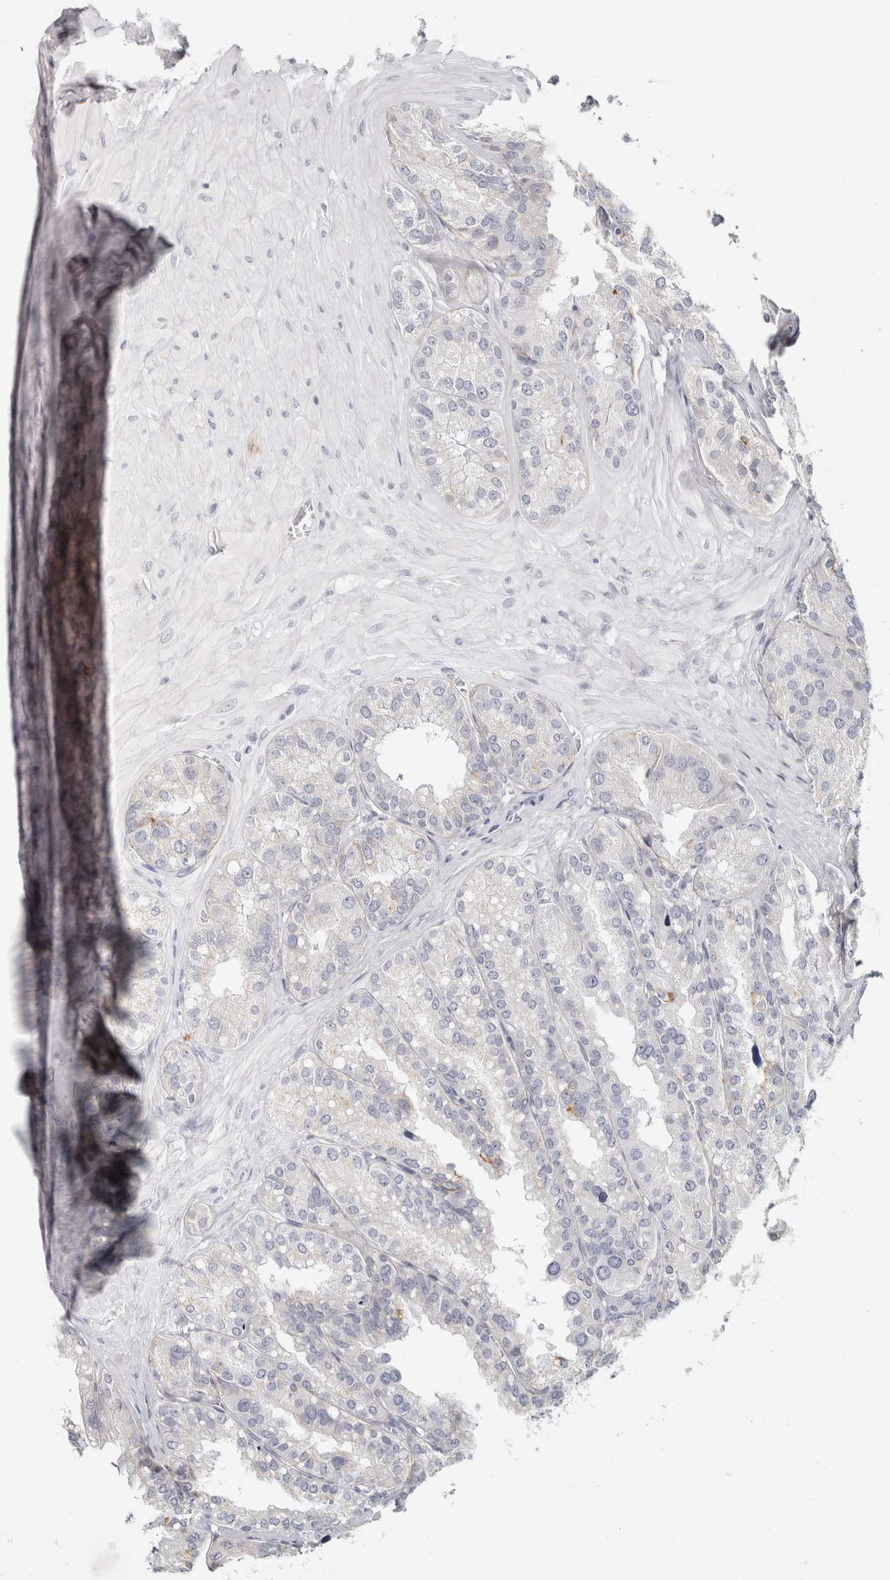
{"staining": {"intensity": "weak", "quantity": "25%-75%", "location": "cytoplasmic/membranous"}, "tissue": "seminal vesicle", "cell_type": "Glandular cells", "image_type": "normal", "snomed": [{"axis": "morphology", "description": "Normal tissue, NOS"}, {"axis": "topography", "description": "Prostate"}, {"axis": "topography", "description": "Seminal veicle"}], "caption": "A high-resolution micrograph shows immunohistochemistry staining of benign seminal vesicle, which reveals weak cytoplasmic/membranous staining in about 25%-75% of glandular cells.", "gene": "RPH3AL", "patient": {"sex": "male", "age": 51}}